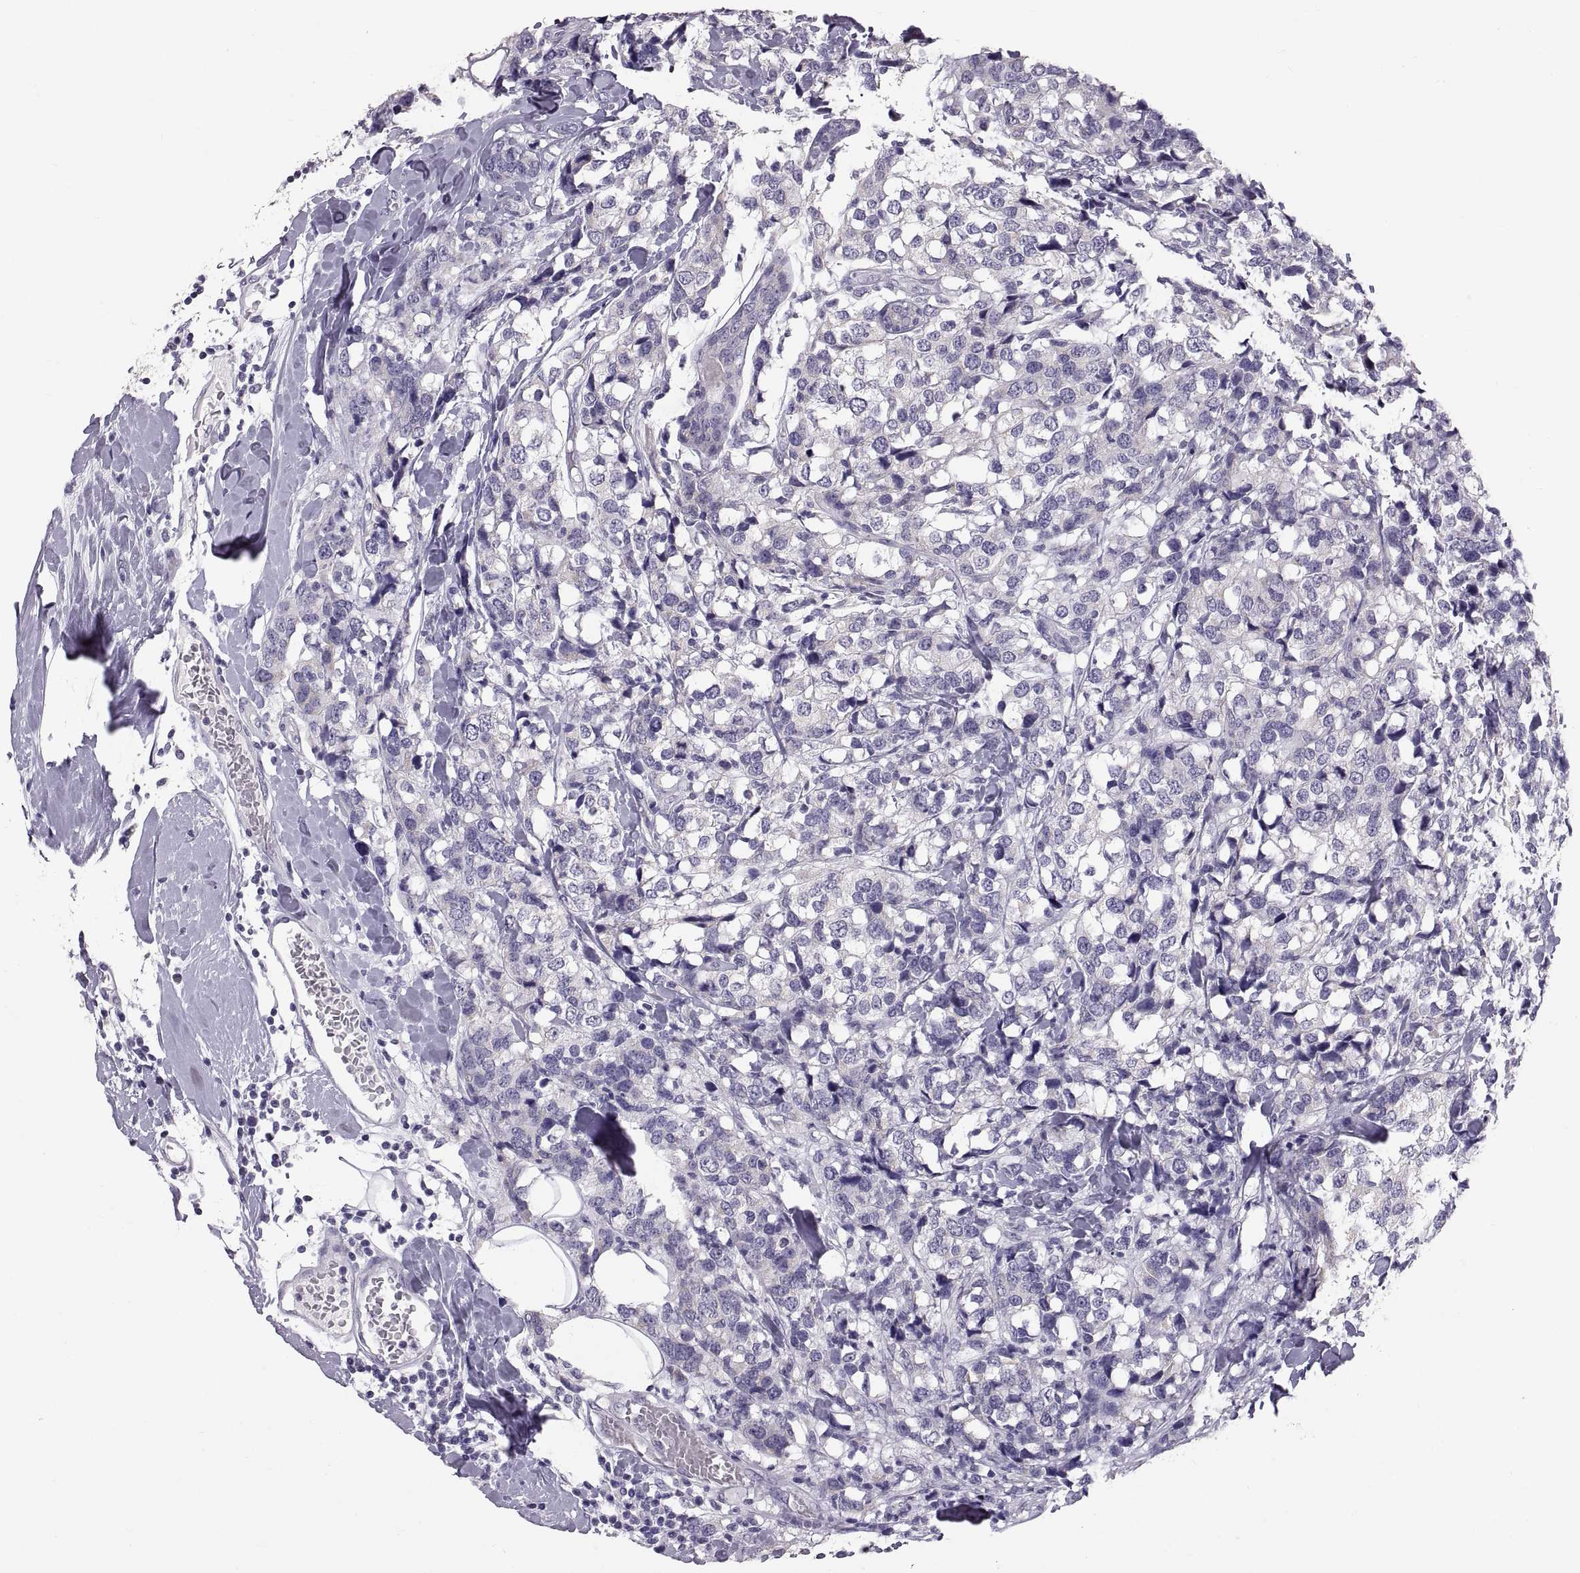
{"staining": {"intensity": "negative", "quantity": "none", "location": "none"}, "tissue": "breast cancer", "cell_type": "Tumor cells", "image_type": "cancer", "snomed": [{"axis": "morphology", "description": "Lobular carcinoma"}, {"axis": "topography", "description": "Breast"}], "caption": "Breast lobular carcinoma stained for a protein using immunohistochemistry (IHC) exhibits no positivity tumor cells.", "gene": "WBP2NL", "patient": {"sex": "female", "age": 59}}